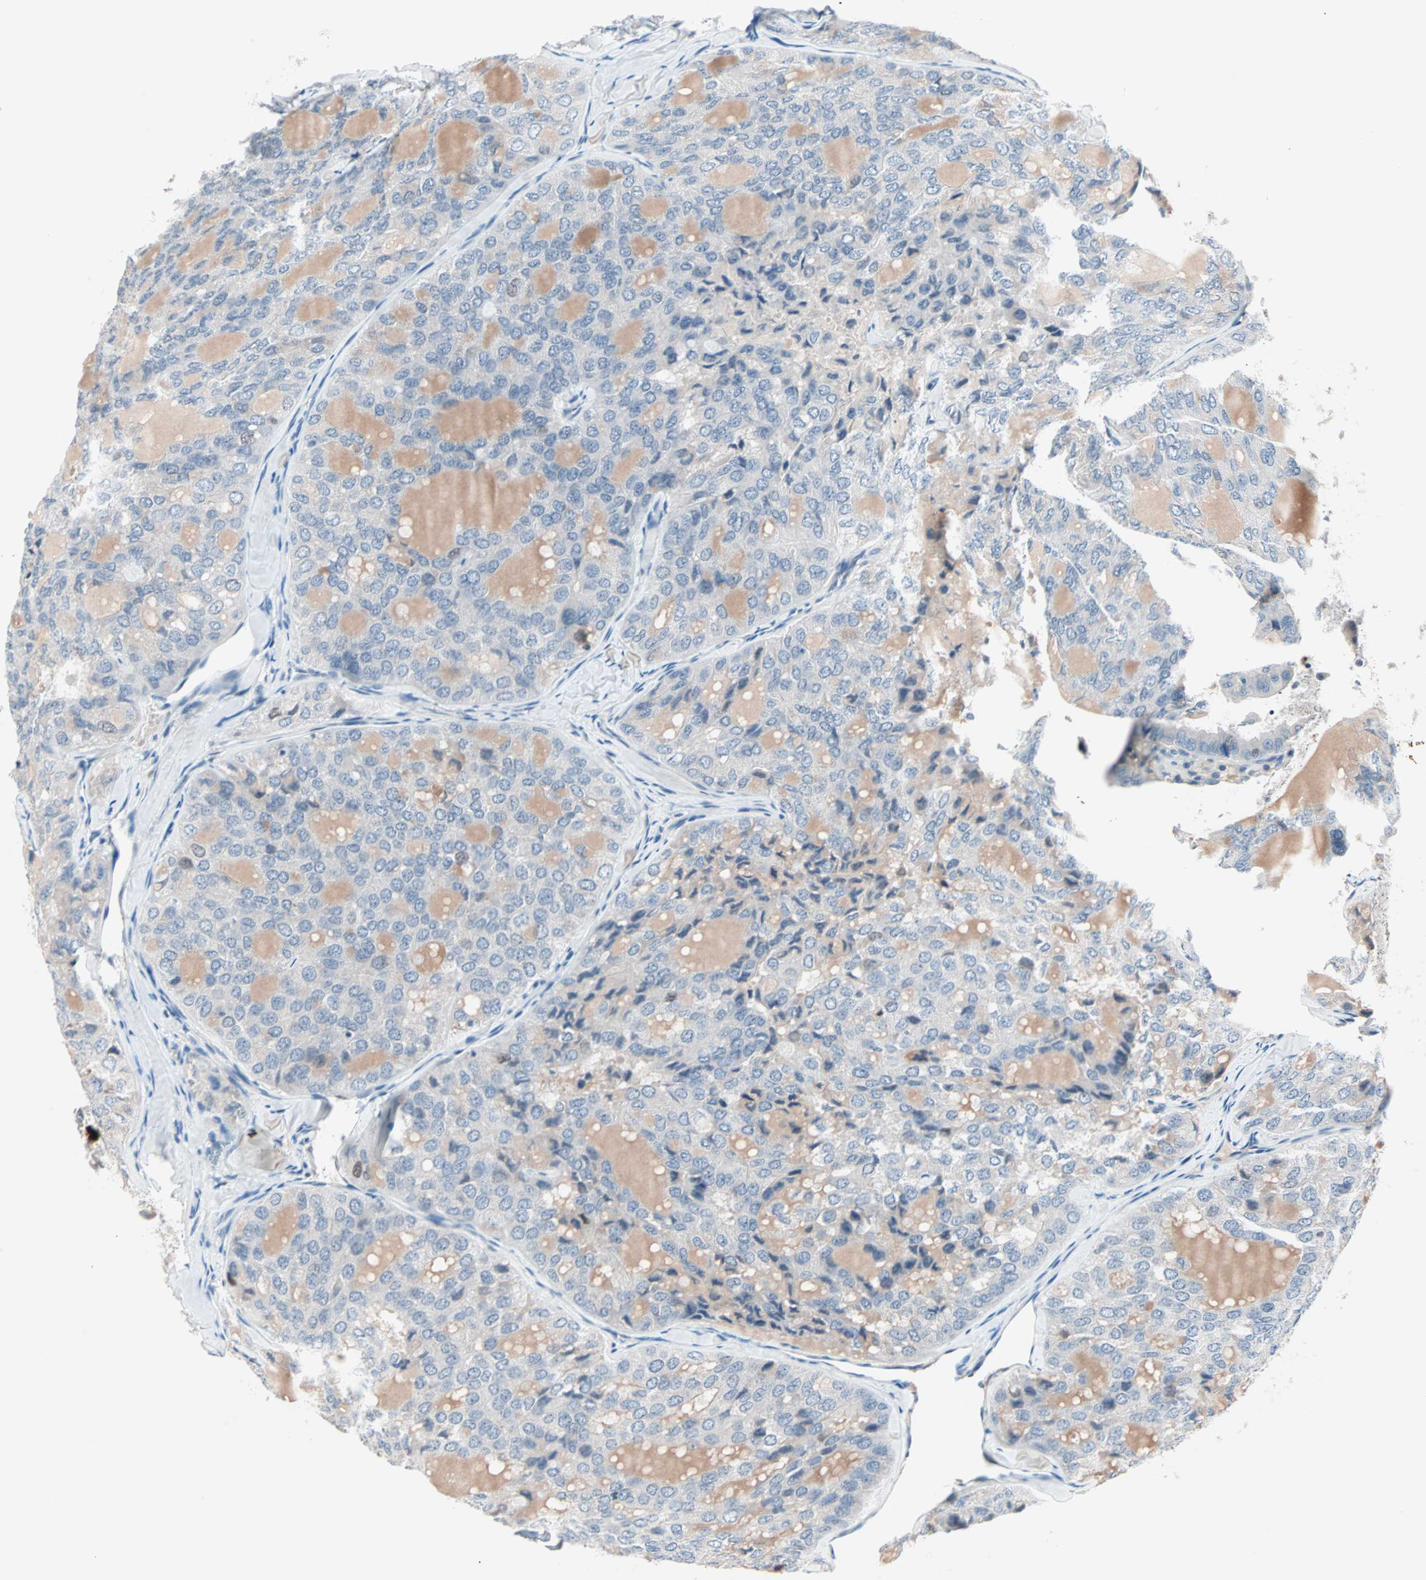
{"staining": {"intensity": "negative", "quantity": "none", "location": "none"}, "tissue": "thyroid cancer", "cell_type": "Tumor cells", "image_type": "cancer", "snomed": [{"axis": "morphology", "description": "Follicular adenoma carcinoma, NOS"}, {"axis": "topography", "description": "Thyroid gland"}], "caption": "This image is of thyroid cancer (follicular adenoma carcinoma) stained with immunohistochemistry (IHC) to label a protein in brown with the nuclei are counter-stained blue. There is no expression in tumor cells. (Brightfield microscopy of DAB (3,3'-diaminobenzidine) immunohistochemistry (IHC) at high magnification).", "gene": "CCNE2", "patient": {"sex": "male", "age": 75}}